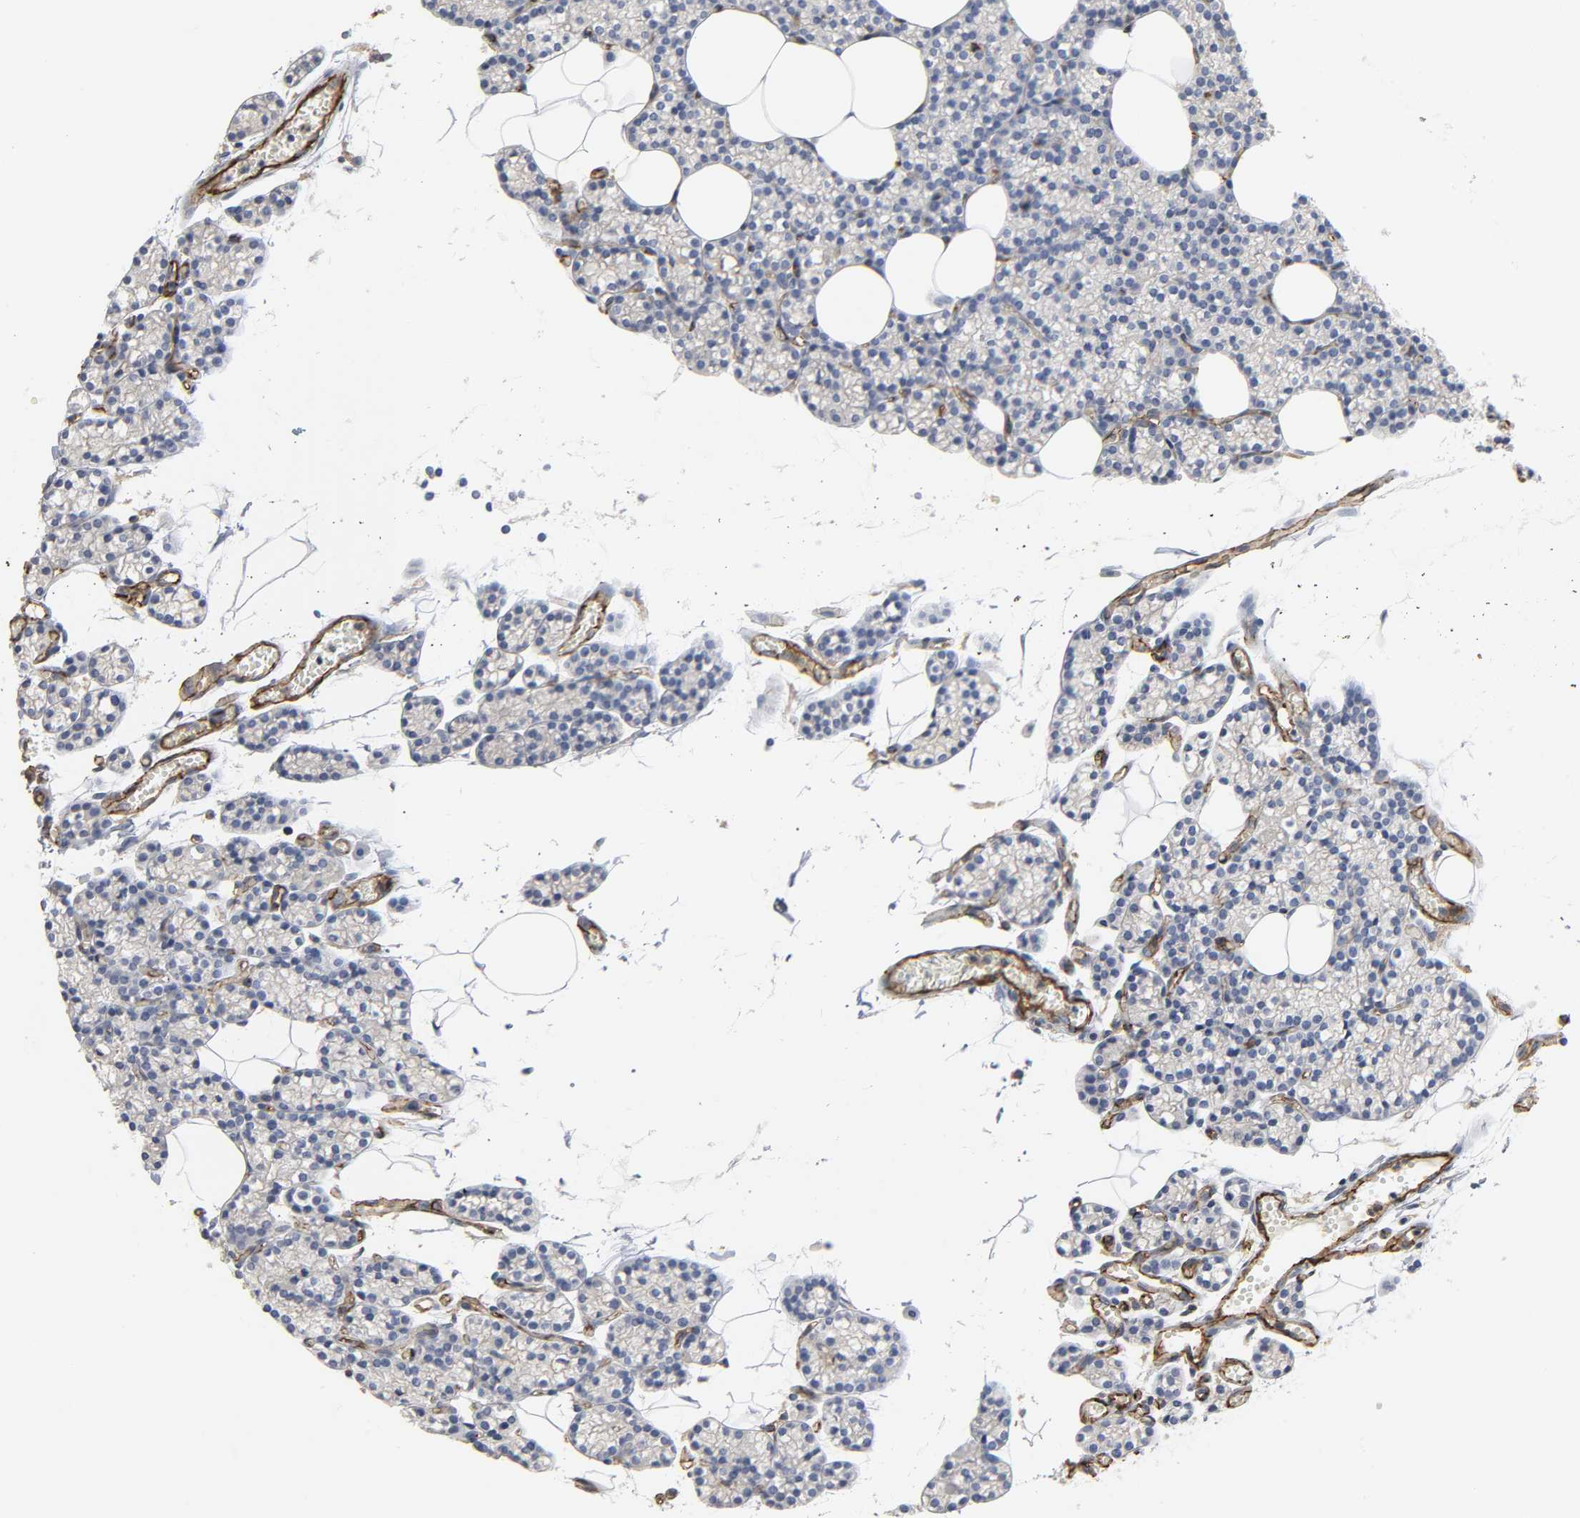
{"staining": {"intensity": "negative", "quantity": "none", "location": "none"}, "tissue": "parathyroid gland", "cell_type": "Glandular cells", "image_type": "normal", "snomed": [{"axis": "morphology", "description": "Normal tissue, NOS"}, {"axis": "topography", "description": "Parathyroid gland"}], "caption": "IHC of benign parathyroid gland reveals no expression in glandular cells.", "gene": "PECAM1", "patient": {"sex": "female", "age": 60}}